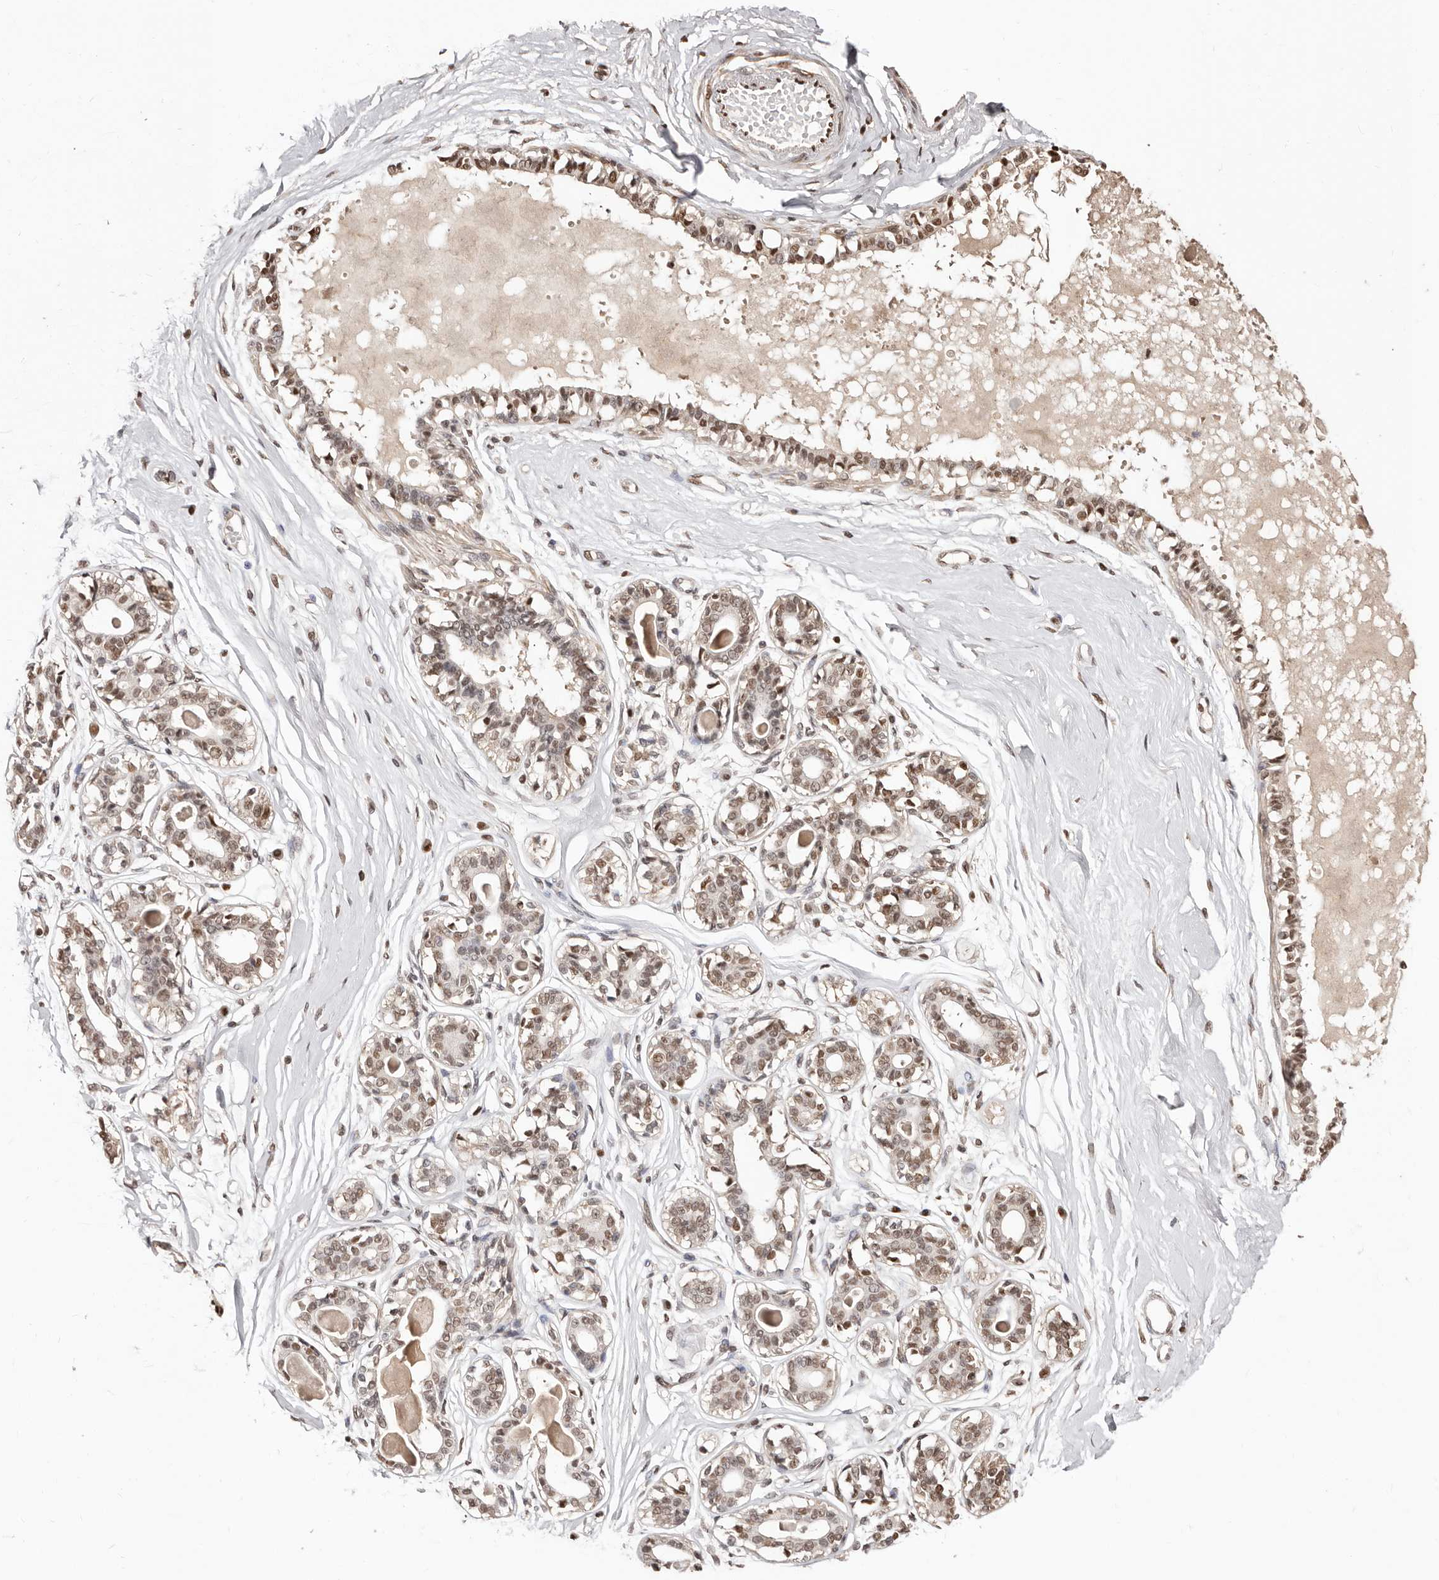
{"staining": {"intensity": "moderate", "quantity": ">75%", "location": "nuclear"}, "tissue": "breast", "cell_type": "Adipocytes", "image_type": "normal", "snomed": [{"axis": "morphology", "description": "Normal tissue, NOS"}, {"axis": "topography", "description": "Breast"}], "caption": "Adipocytes display medium levels of moderate nuclear expression in about >75% of cells in benign breast.", "gene": "BICRAL", "patient": {"sex": "female", "age": 45}}